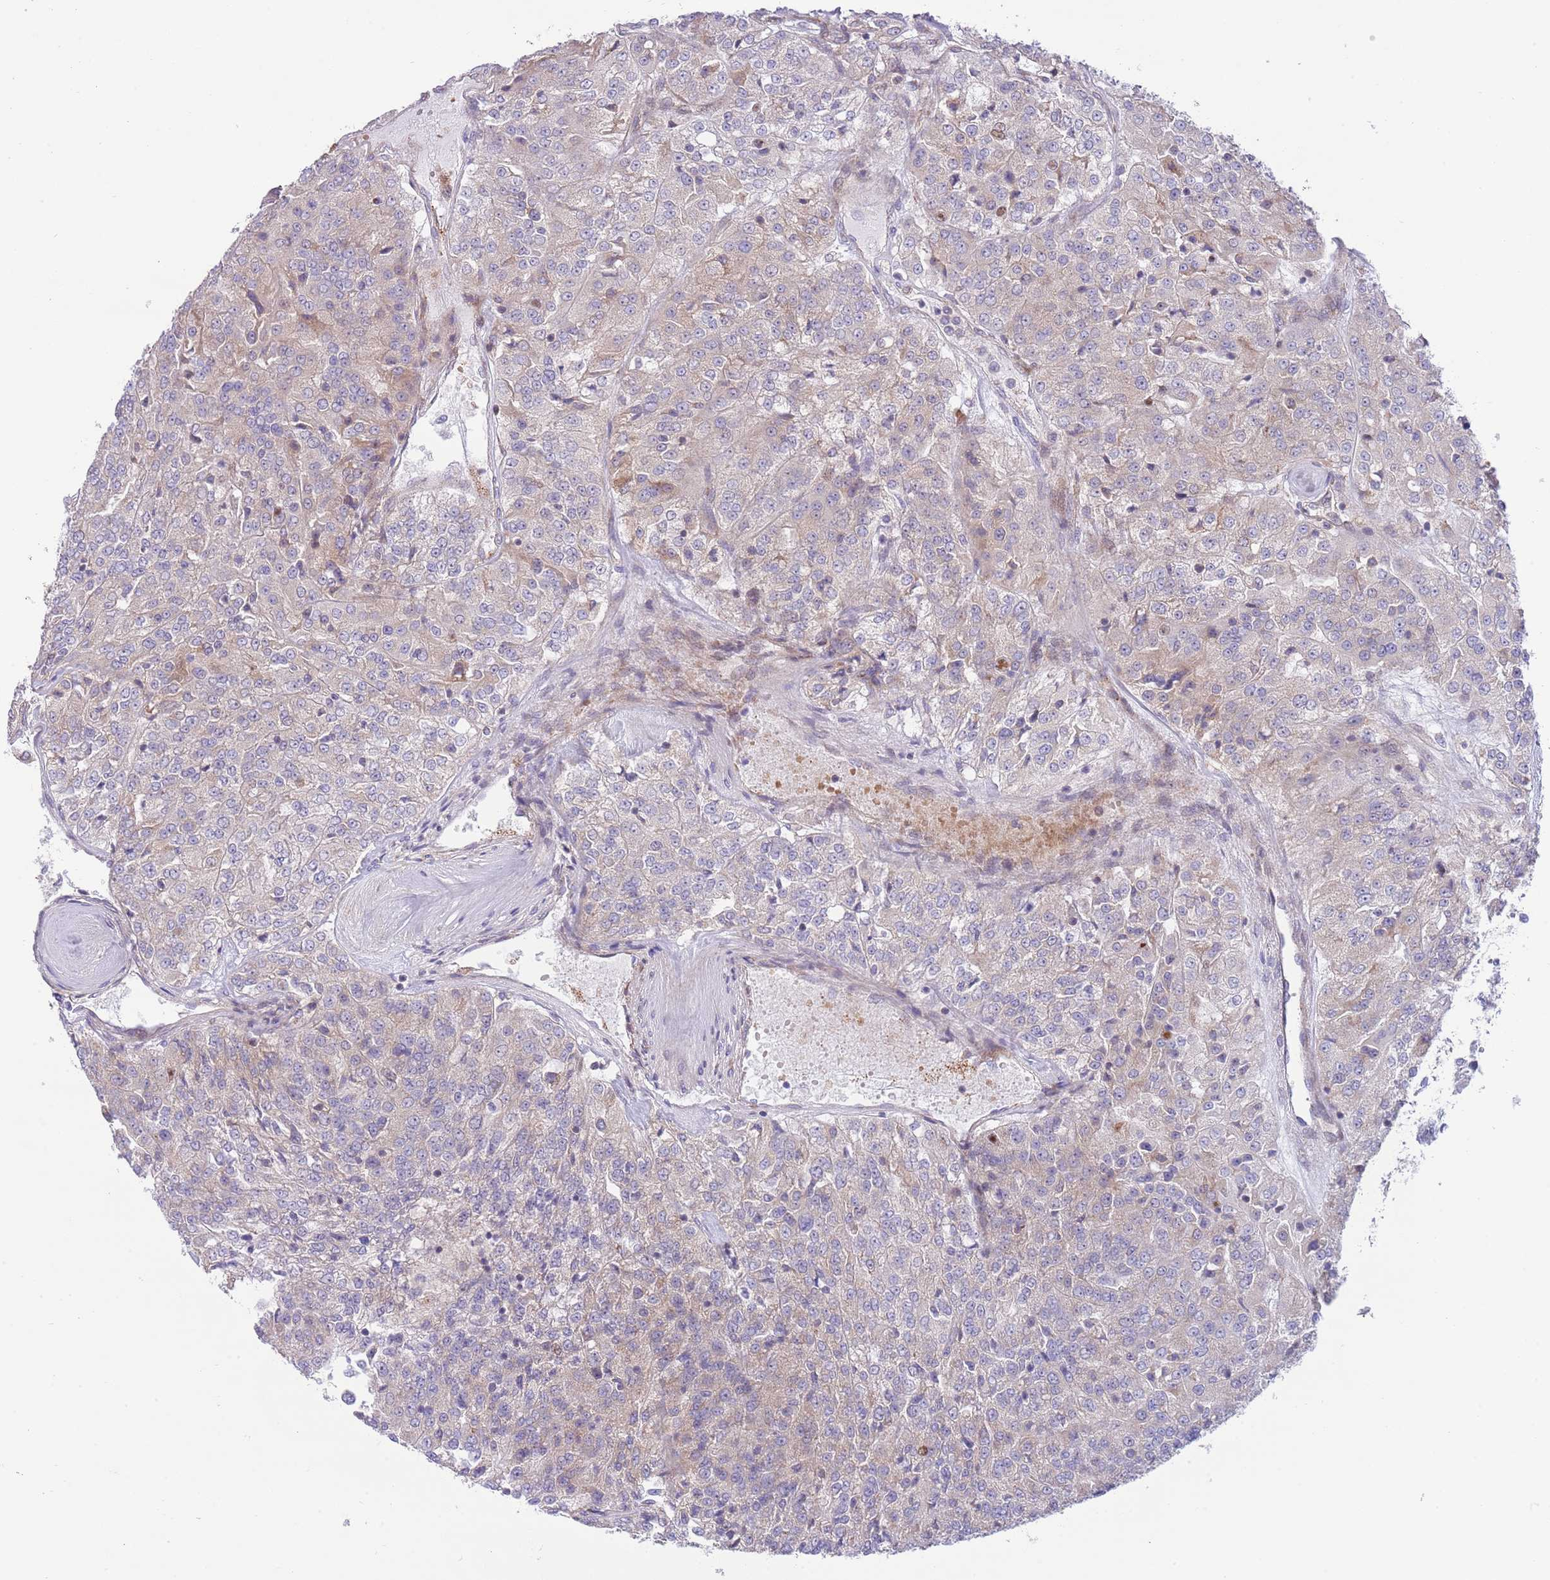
{"staining": {"intensity": "negative", "quantity": "none", "location": "none"}, "tissue": "renal cancer", "cell_type": "Tumor cells", "image_type": "cancer", "snomed": [{"axis": "morphology", "description": "Adenocarcinoma, NOS"}, {"axis": "topography", "description": "Kidney"}], "caption": "Immunohistochemical staining of renal cancer displays no significant expression in tumor cells.", "gene": "DAND5", "patient": {"sex": "female", "age": 63}}